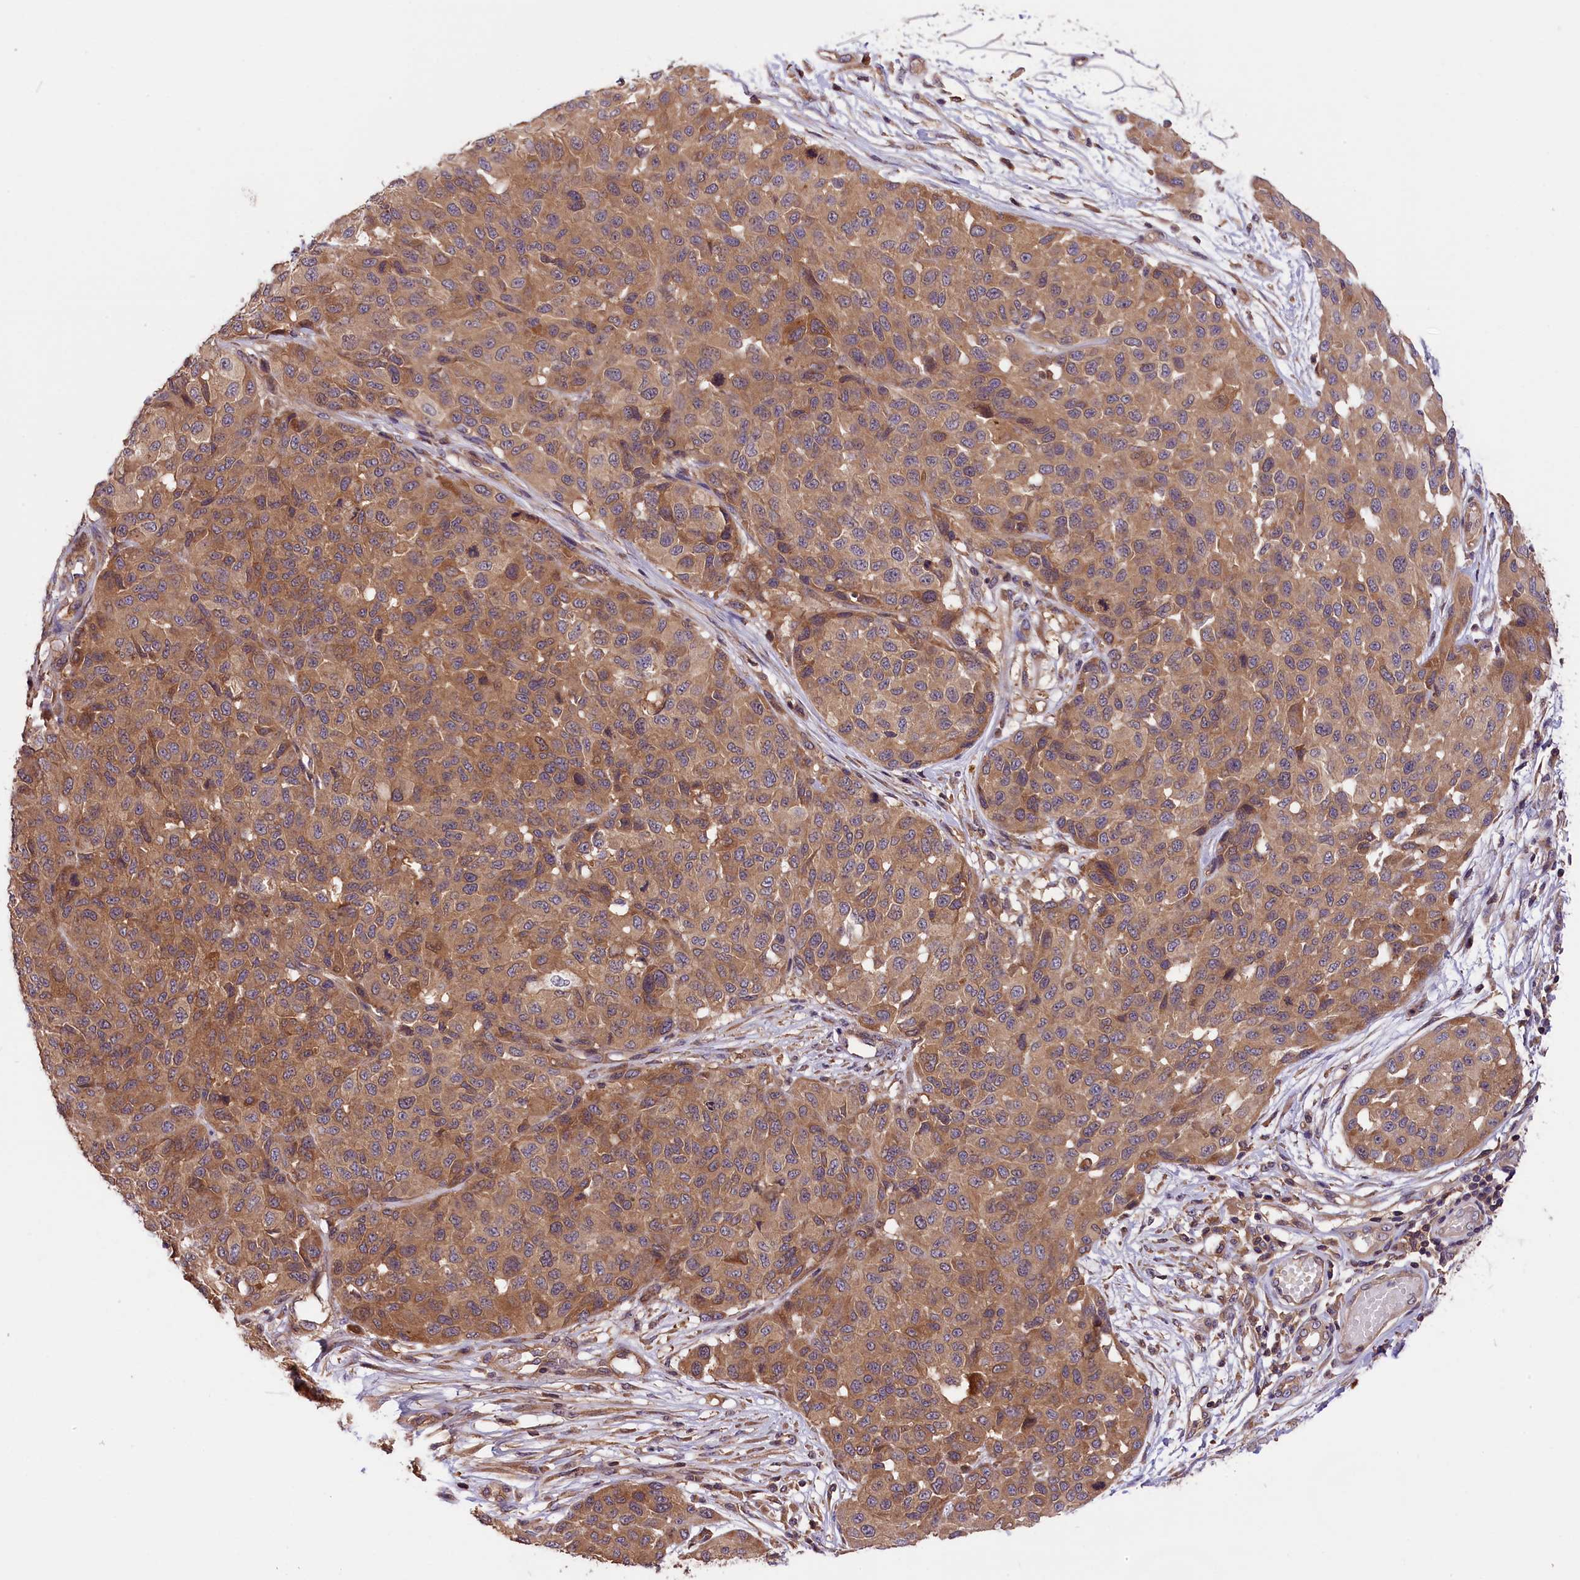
{"staining": {"intensity": "moderate", "quantity": ">75%", "location": "cytoplasmic/membranous"}, "tissue": "melanoma", "cell_type": "Tumor cells", "image_type": "cancer", "snomed": [{"axis": "morphology", "description": "Normal tissue, NOS"}, {"axis": "morphology", "description": "Malignant melanoma, NOS"}, {"axis": "topography", "description": "Skin"}], "caption": "Immunohistochemical staining of malignant melanoma shows moderate cytoplasmic/membranous protein positivity in approximately >75% of tumor cells. Immunohistochemistry stains the protein in brown and the nuclei are stained blue.", "gene": "SETD6", "patient": {"sex": "male", "age": 62}}